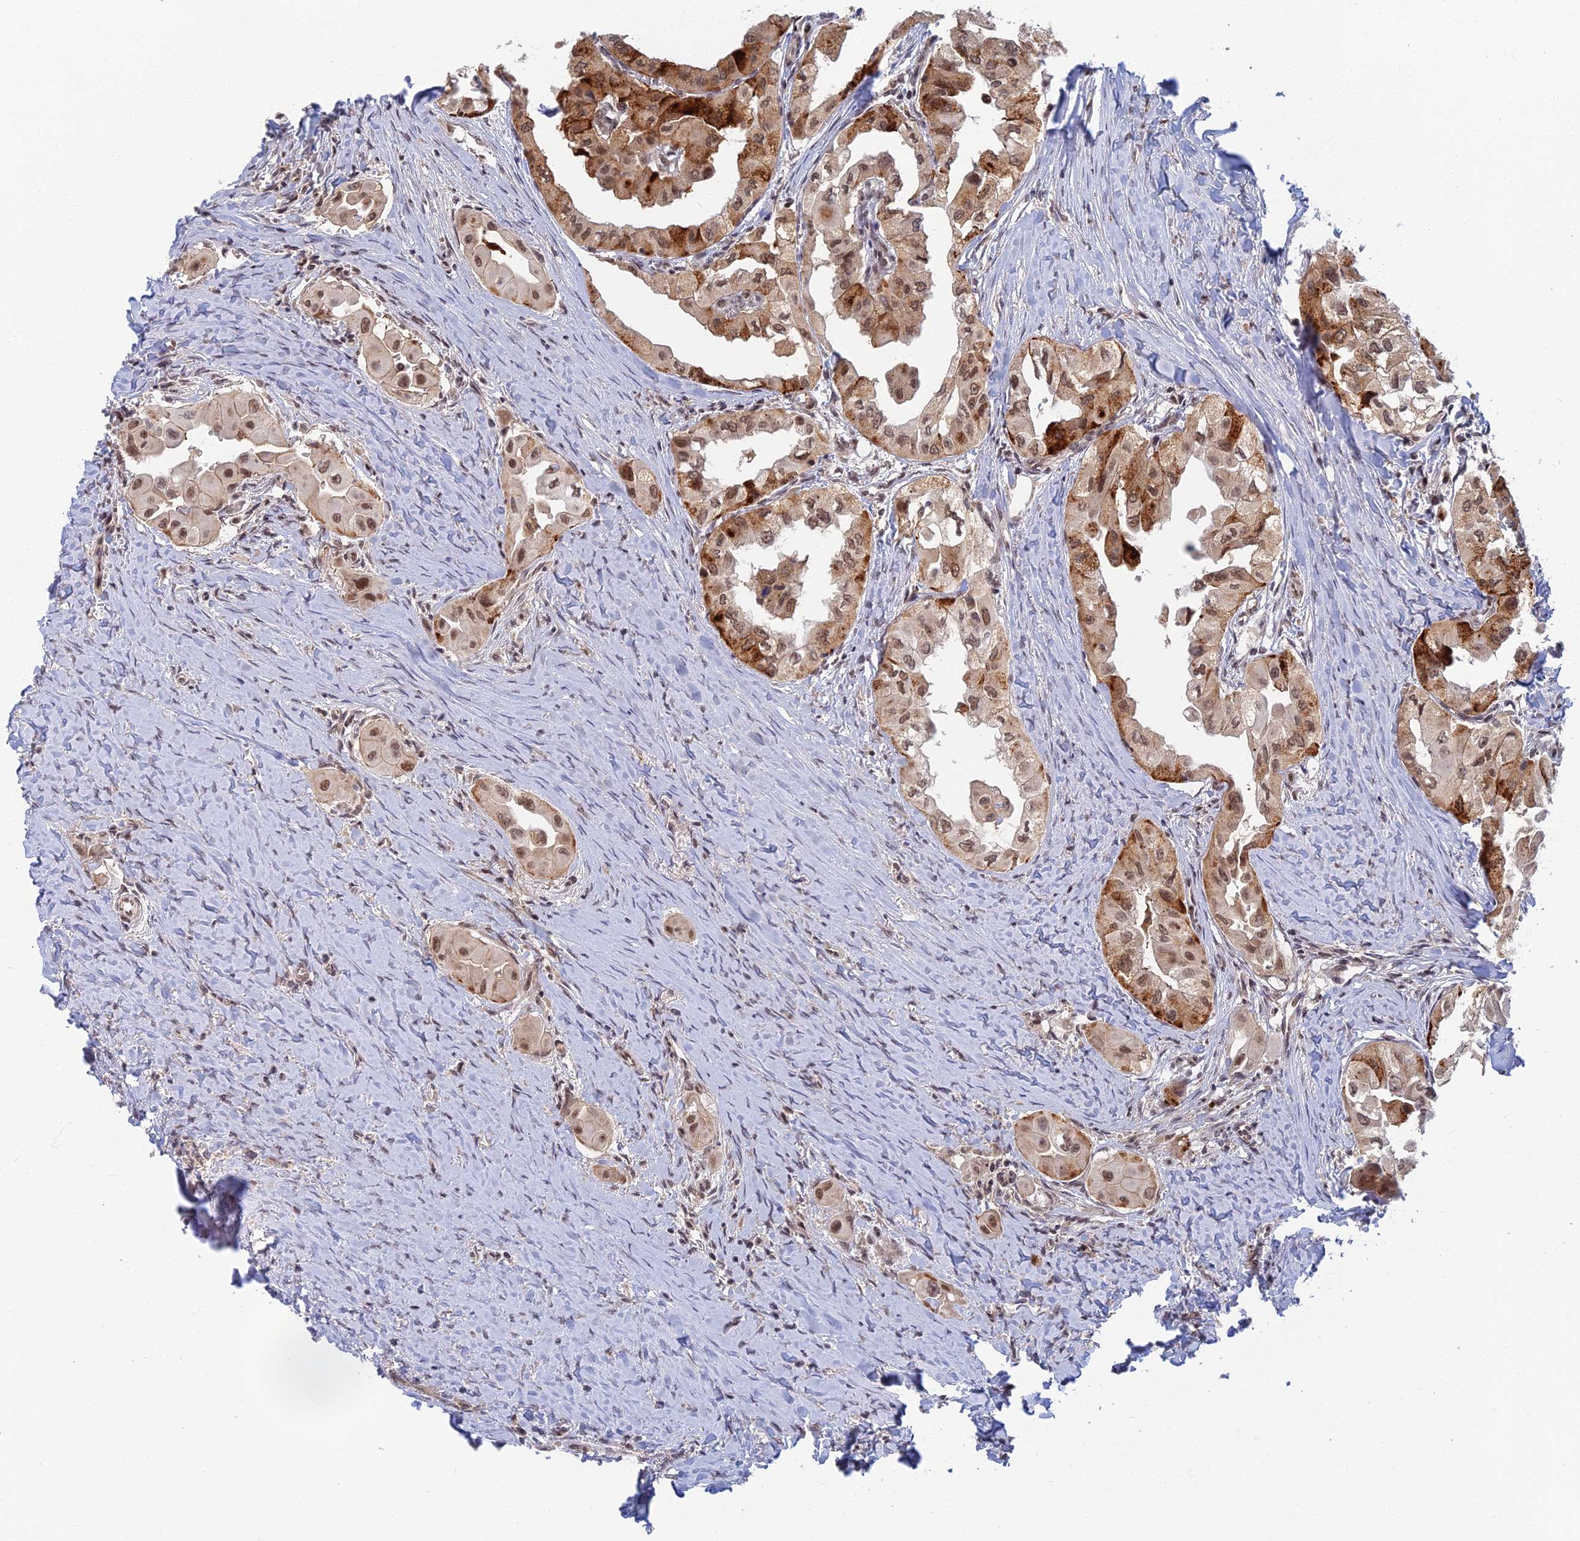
{"staining": {"intensity": "strong", "quantity": "25%-75%", "location": "cytoplasmic/membranous,nuclear"}, "tissue": "thyroid cancer", "cell_type": "Tumor cells", "image_type": "cancer", "snomed": [{"axis": "morphology", "description": "Papillary adenocarcinoma, NOS"}, {"axis": "topography", "description": "Thyroid gland"}], "caption": "The photomicrograph demonstrates a brown stain indicating the presence of a protein in the cytoplasmic/membranous and nuclear of tumor cells in papillary adenocarcinoma (thyroid).", "gene": "TCEA2", "patient": {"sex": "female", "age": 59}}